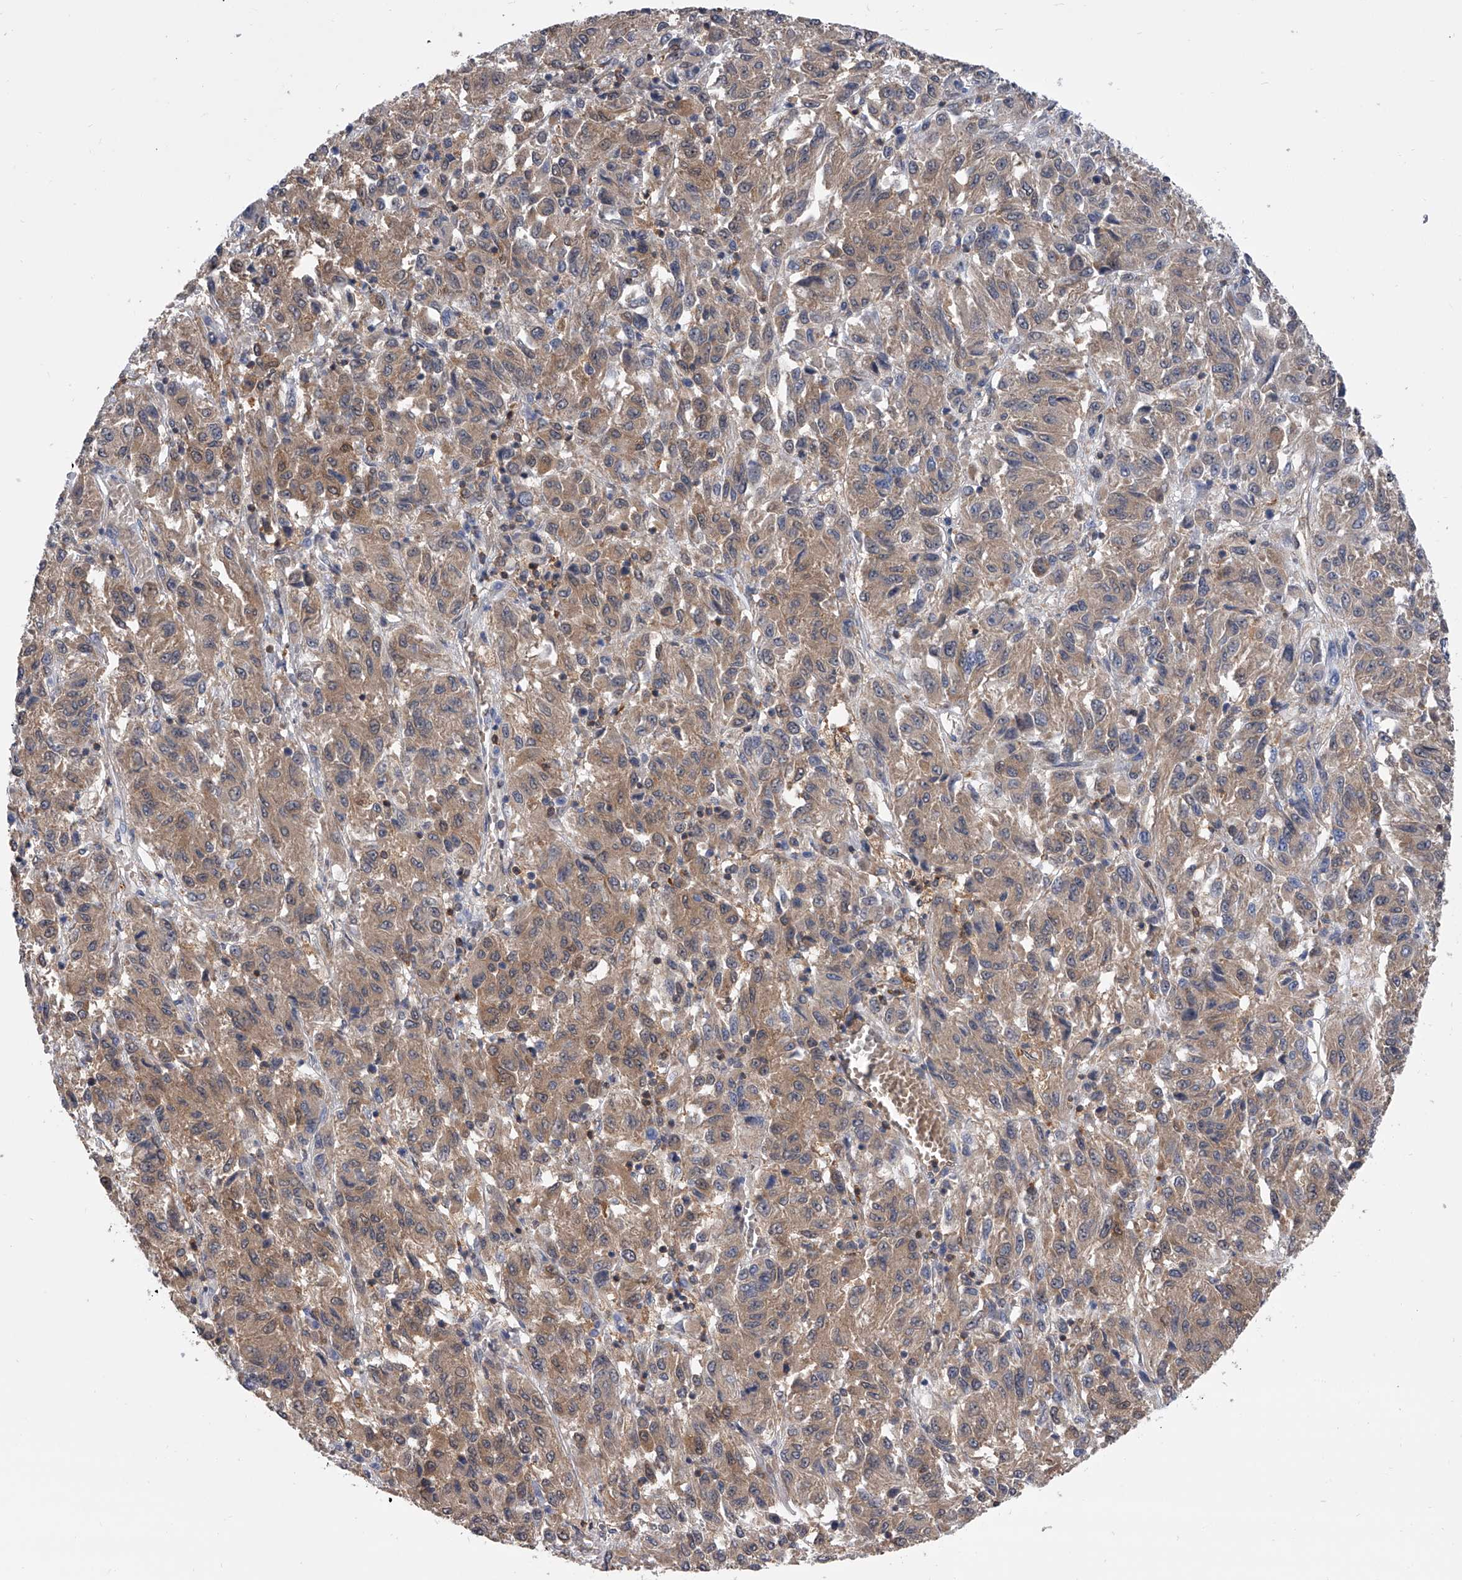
{"staining": {"intensity": "moderate", "quantity": ">75%", "location": "cytoplasmic/membranous"}, "tissue": "melanoma", "cell_type": "Tumor cells", "image_type": "cancer", "snomed": [{"axis": "morphology", "description": "Malignant melanoma, Metastatic site"}, {"axis": "topography", "description": "Lung"}], "caption": "A brown stain labels moderate cytoplasmic/membranous positivity of a protein in melanoma tumor cells. (DAB (3,3'-diaminobenzidine) IHC with brightfield microscopy, high magnification).", "gene": "SERPINB9", "patient": {"sex": "male", "age": 64}}